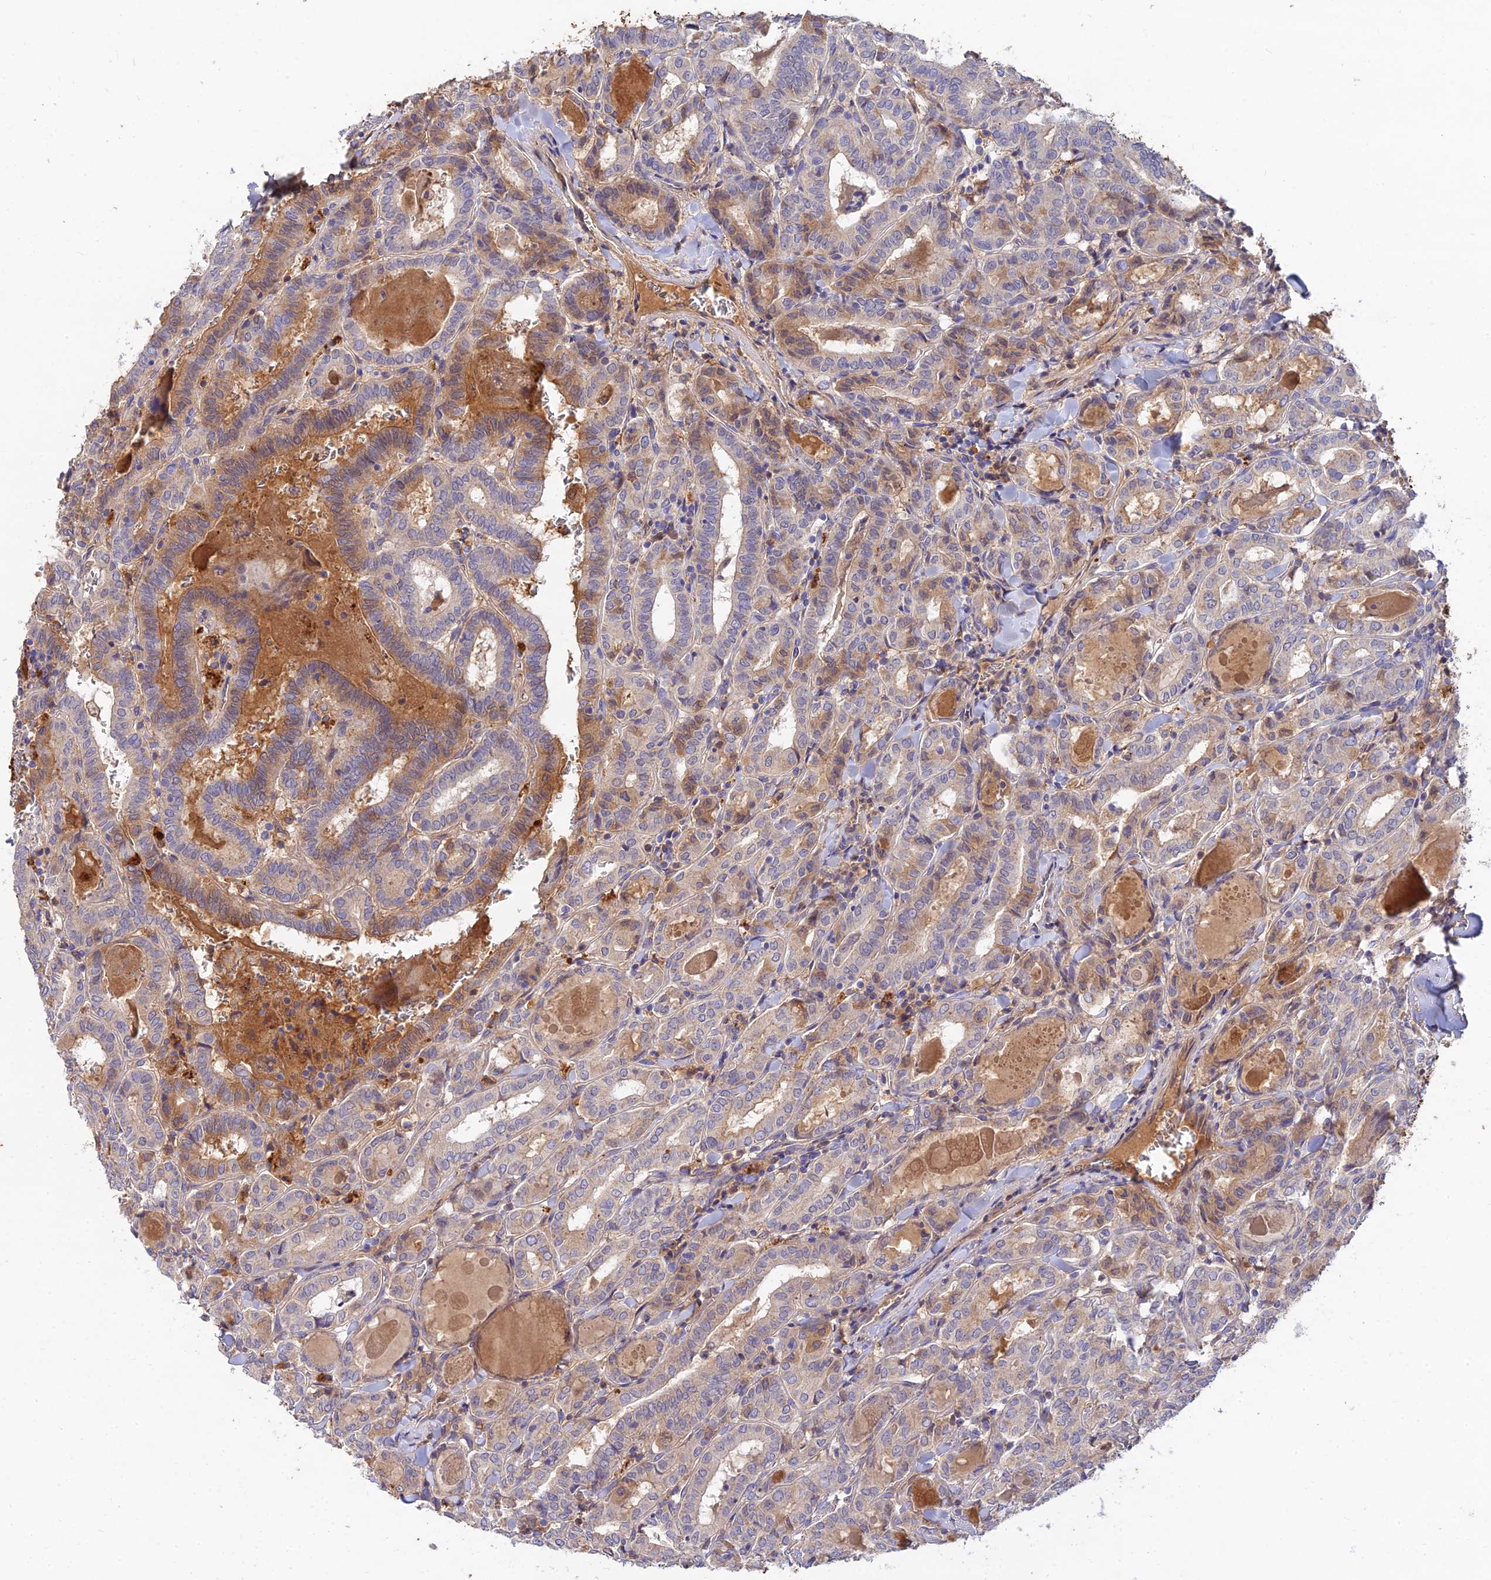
{"staining": {"intensity": "moderate", "quantity": "<25%", "location": "cytoplasmic/membranous"}, "tissue": "thyroid cancer", "cell_type": "Tumor cells", "image_type": "cancer", "snomed": [{"axis": "morphology", "description": "Papillary adenocarcinoma, NOS"}, {"axis": "topography", "description": "Thyroid gland"}], "caption": "Papillary adenocarcinoma (thyroid) stained with immunohistochemistry (IHC) shows moderate cytoplasmic/membranous positivity in about <25% of tumor cells. (IHC, brightfield microscopy, high magnification).", "gene": "ACSM5", "patient": {"sex": "female", "age": 72}}